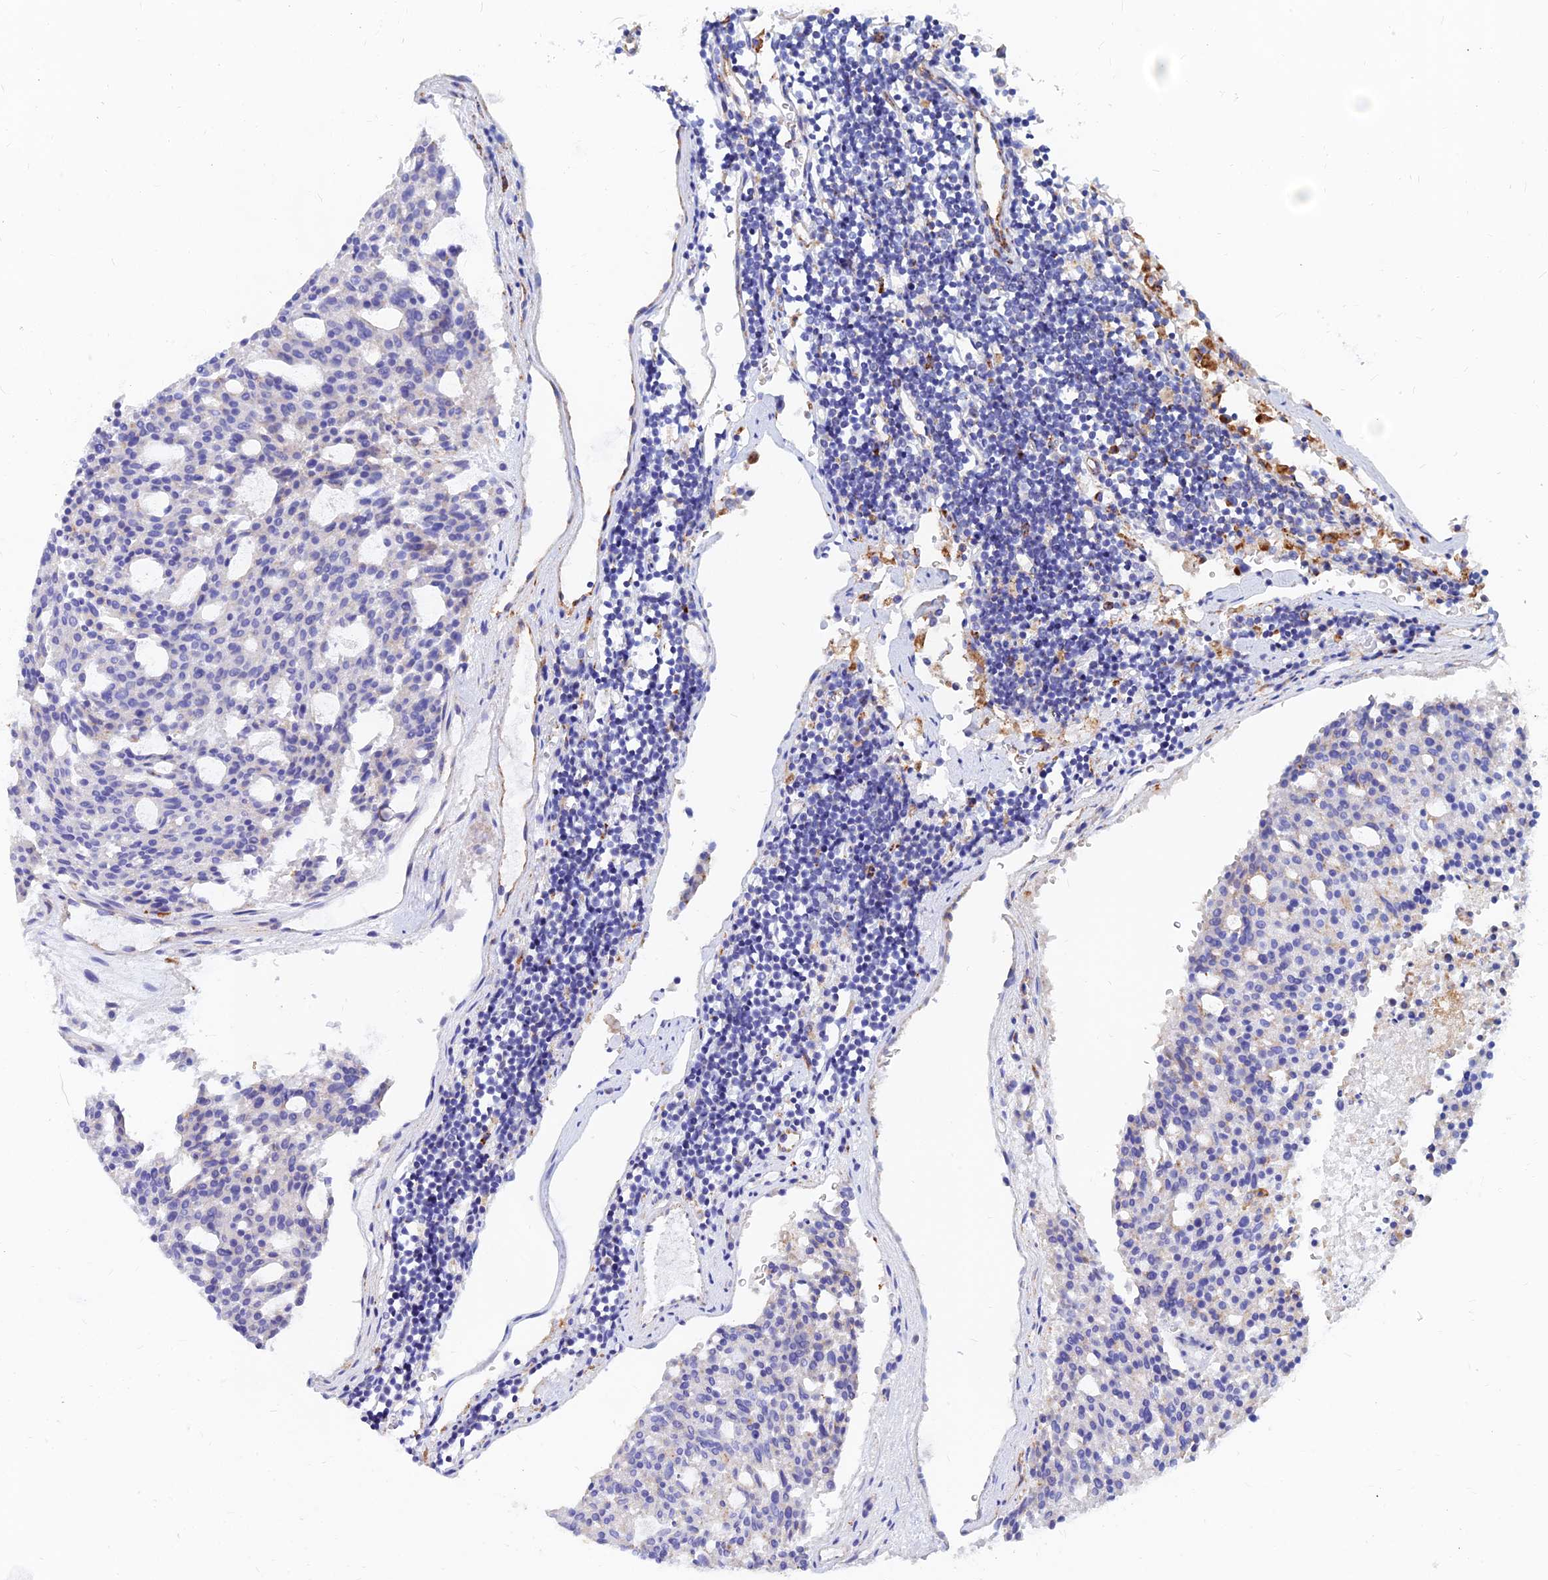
{"staining": {"intensity": "negative", "quantity": "none", "location": "none"}, "tissue": "carcinoid", "cell_type": "Tumor cells", "image_type": "cancer", "snomed": [{"axis": "morphology", "description": "Carcinoid, malignant, NOS"}, {"axis": "topography", "description": "Pancreas"}], "caption": "The micrograph displays no staining of tumor cells in carcinoid.", "gene": "SPNS1", "patient": {"sex": "female", "age": 54}}